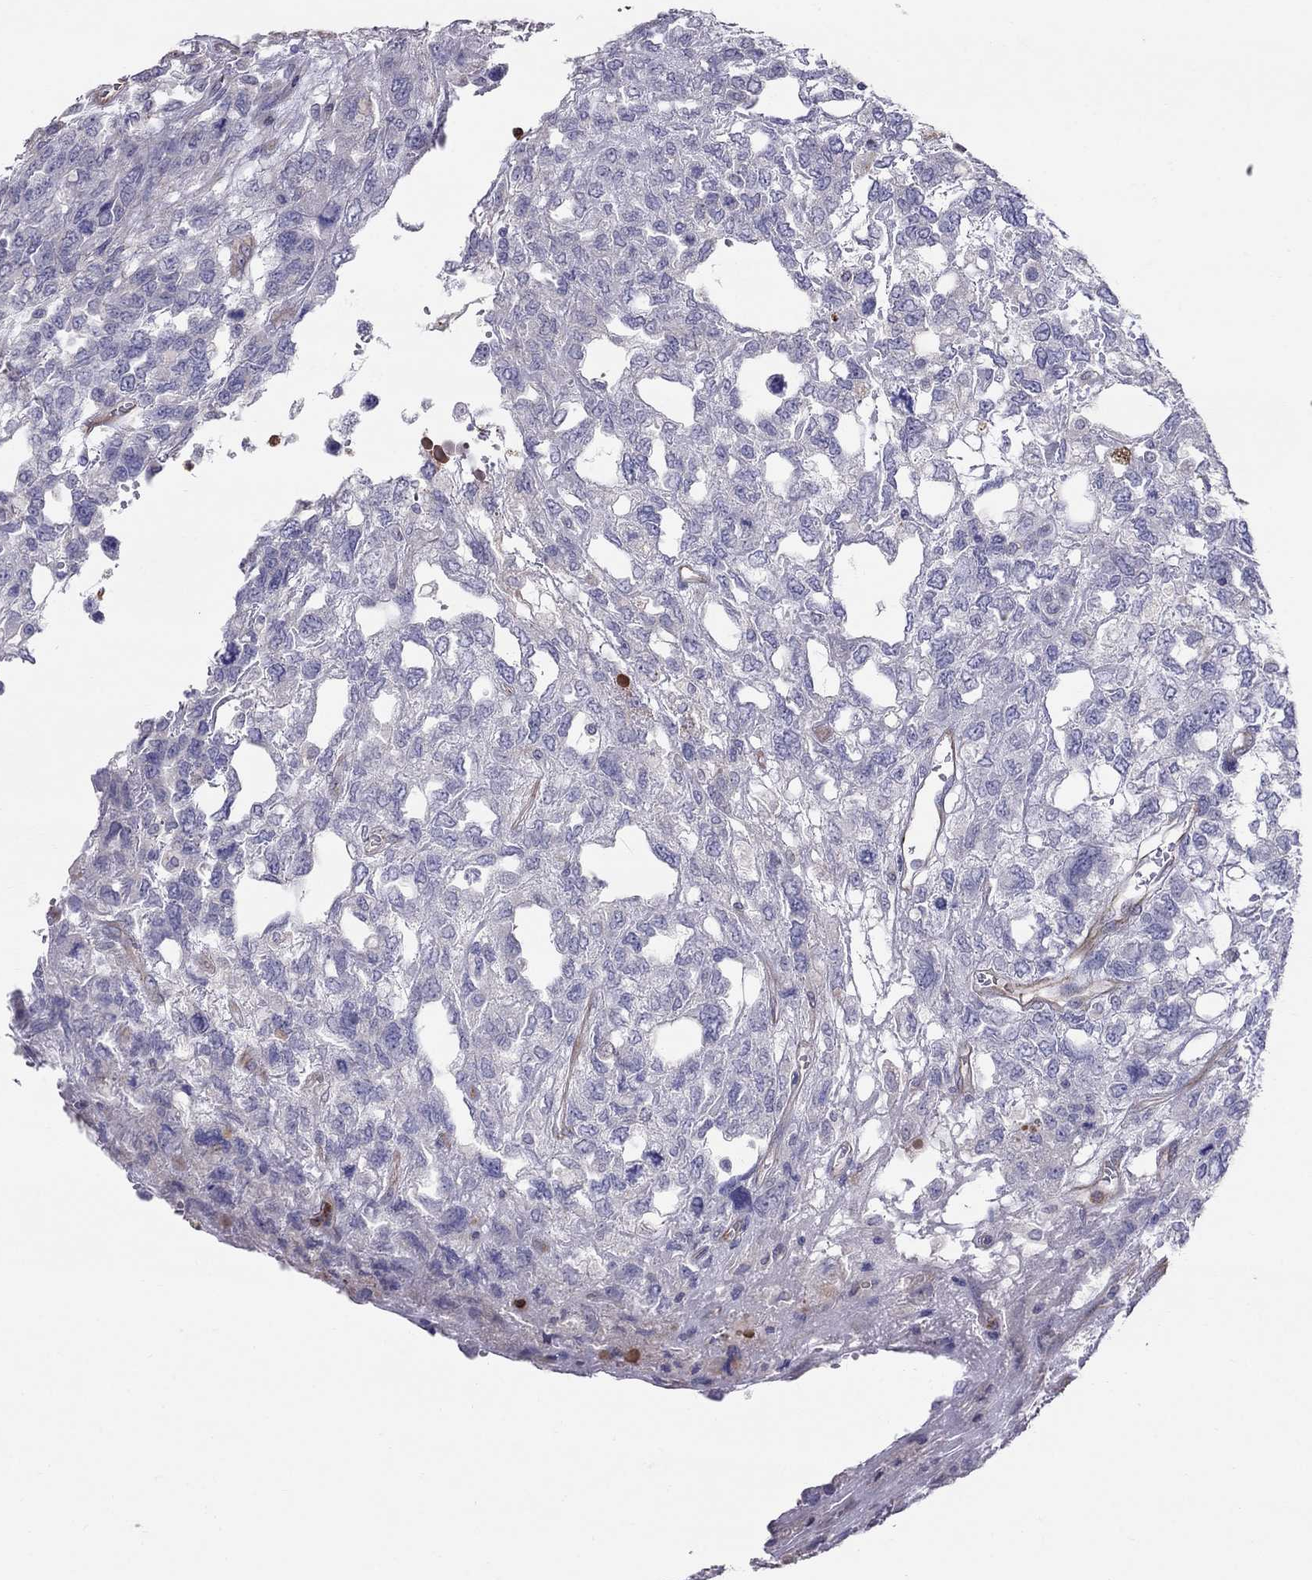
{"staining": {"intensity": "negative", "quantity": "none", "location": "none"}, "tissue": "testis cancer", "cell_type": "Tumor cells", "image_type": "cancer", "snomed": [{"axis": "morphology", "description": "Seminoma, NOS"}, {"axis": "topography", "description": "Testis"}], "caption": "DAB (3,3'-diaminobenzidine) immunohistochemical staining of human testis seminoma exhibits no significant staining in tumor cells. (Immunohistochemistry (ihc), brightfield microscopy, high magnification).", "gene": "SPINT4", "patient": {"sex": "male", "age": 52}}